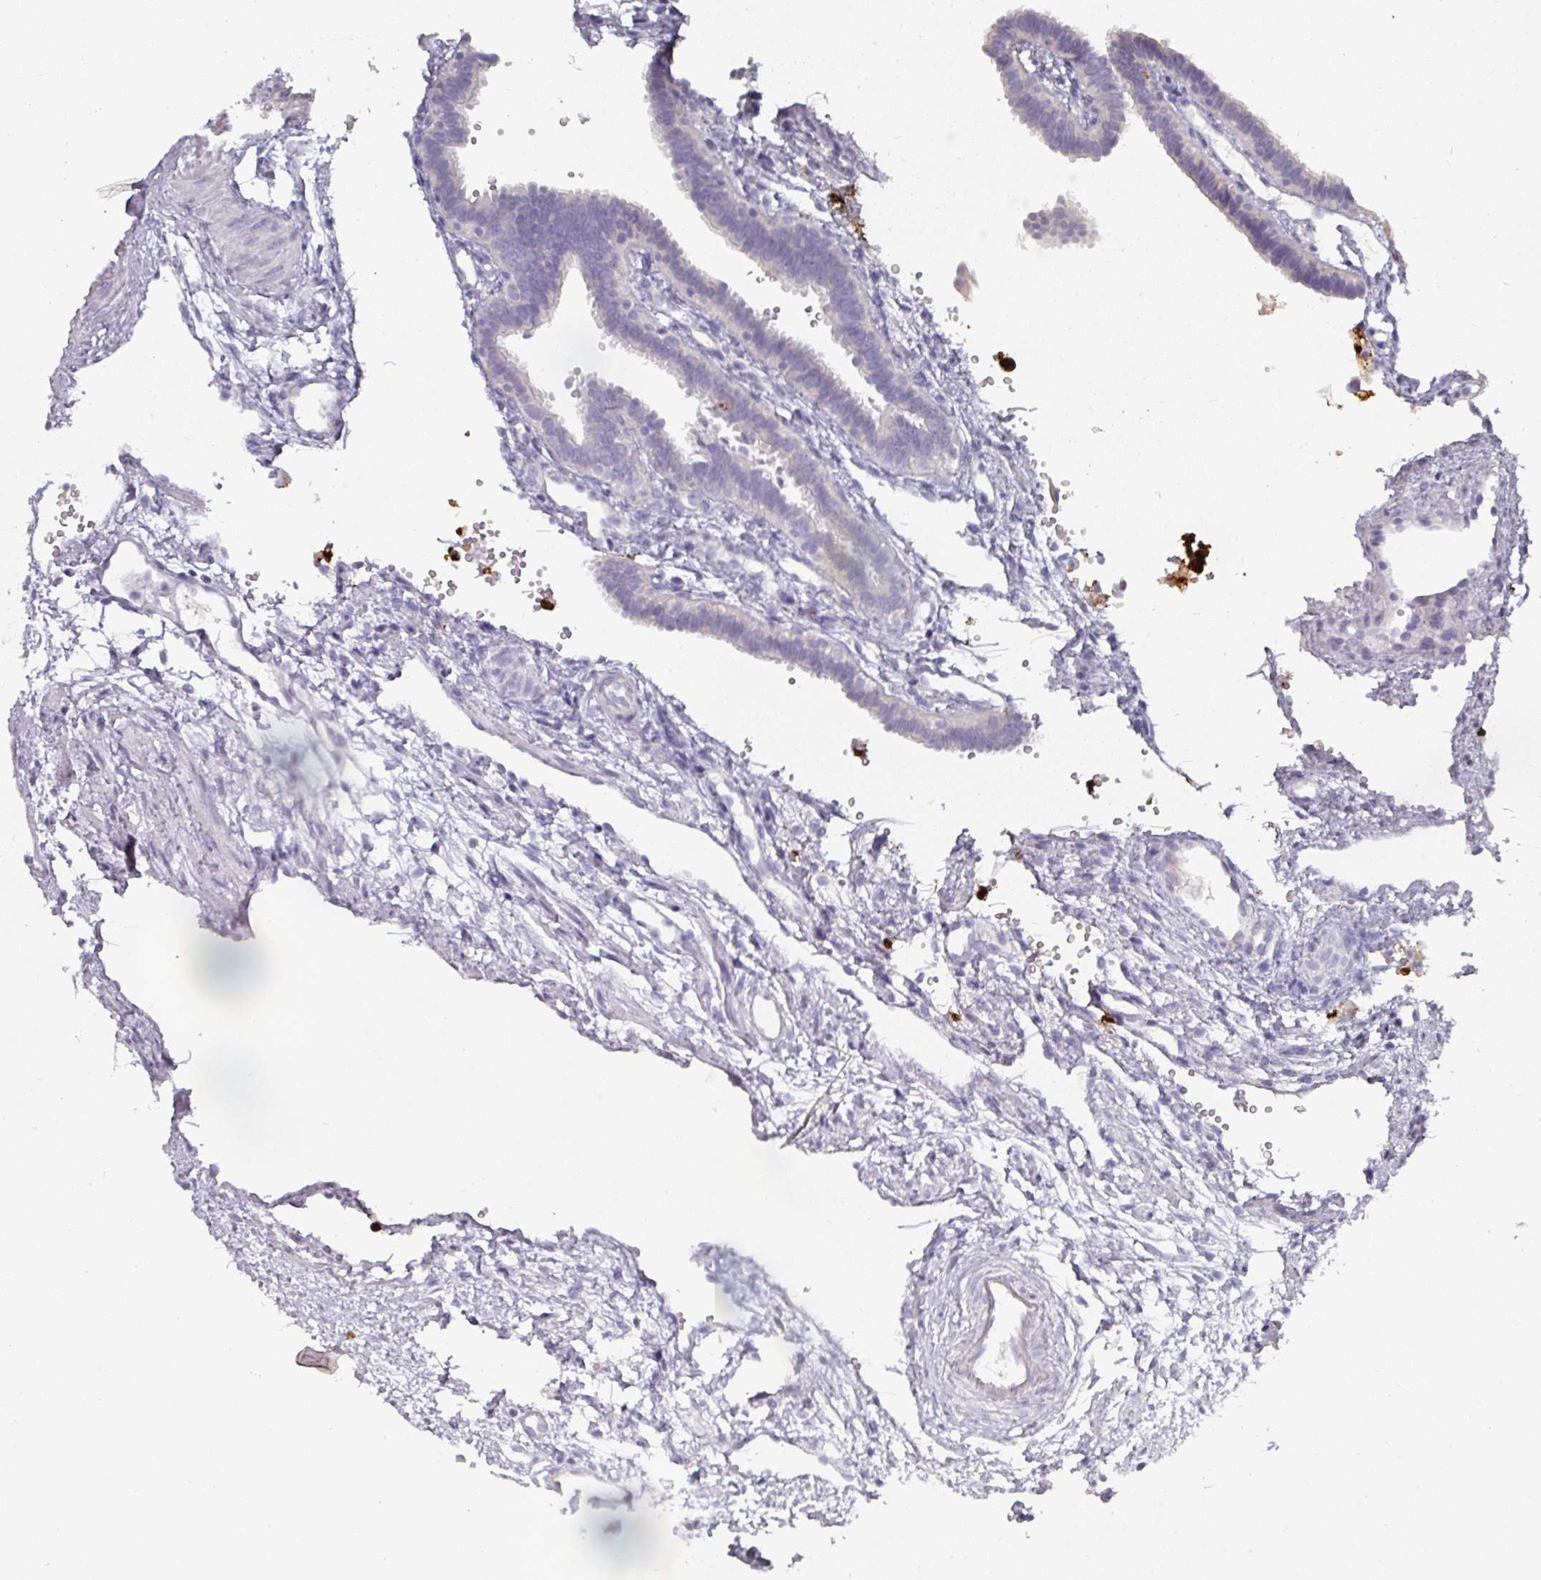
{"staining": {"intensity": "negative", "quantity": "none", "location": "none"}, "tissue": "fallopian tube", "cell_type": "Glandular cells", "image_type": "normal", "snomed": [{"axis": "morphology", "description": "Normal tissue, NOS"}, {"axis": "topography", "description": "Fallopian tube"}], "caption": "An IHC histopathology image of unremarkable fallopian tube is shown. There is no staining in glandular cells of fallopian tube. (DAB immunohistochemistry visualized using brightfield microscopy, high magnification).", "gene": "CAMP", "patient": {"sex": "female", "age": 37}}